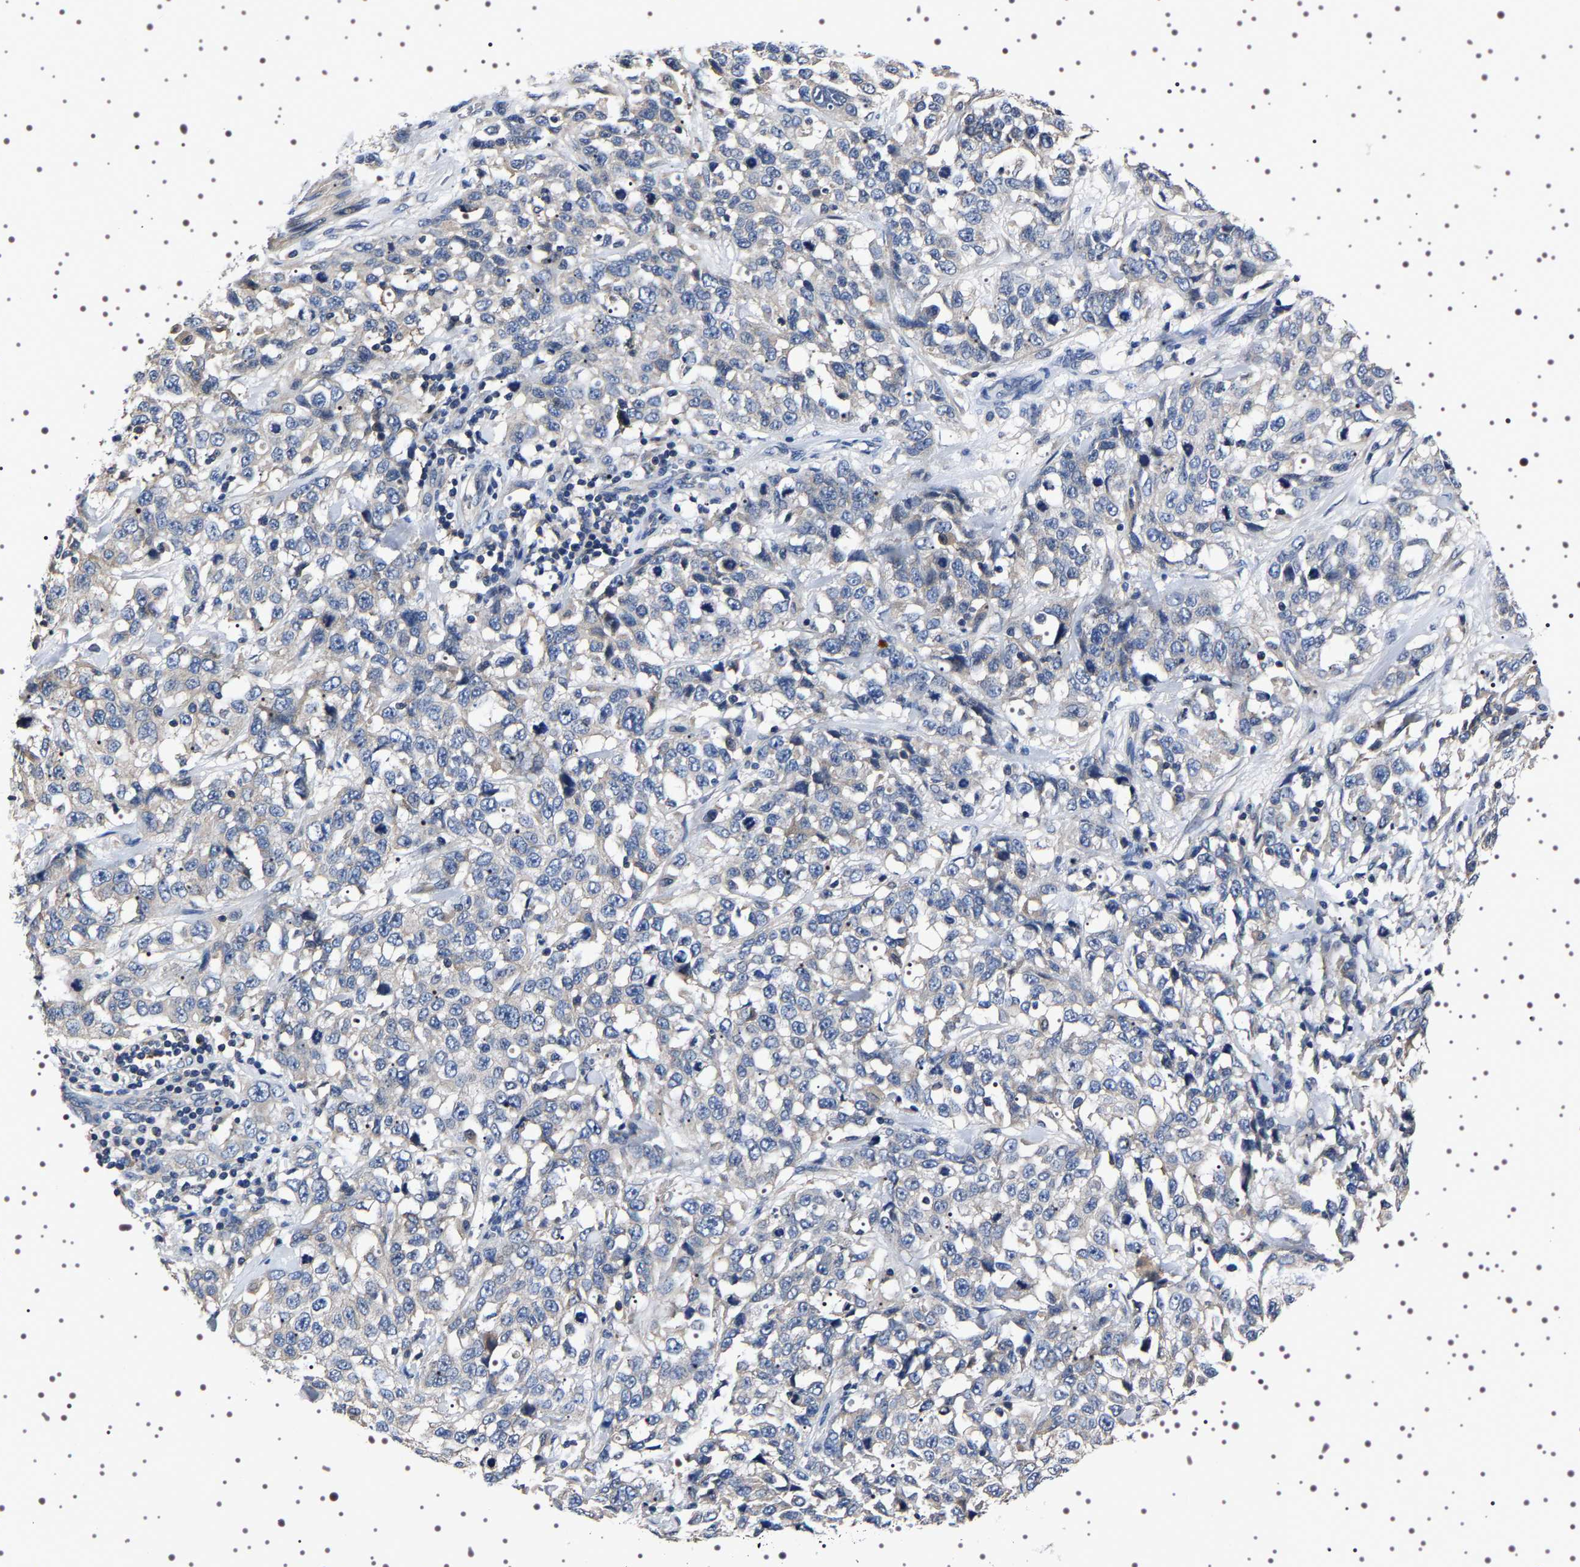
{"staining": {"intensity": "negative", "quantity": "none", "location": "none"}, "tissue": "stomach cancer", "cell_type": "Tumor cells", "image_type": "cancer", "snomed": [{"axis": "morphology", "description": "Normal tissue, NOS"}, {"axis": "morphology", "description": "Adenocarcinoma, NOS"}, {"axis": "topography", "description": "Stomach"}], "caption": "Histopathology image shows no significant protein expression in tumor cells of stomach cancer (adenocarcinoma).", "gene": "TARBP1", "patient": {"sex": "male", "age": 48}}